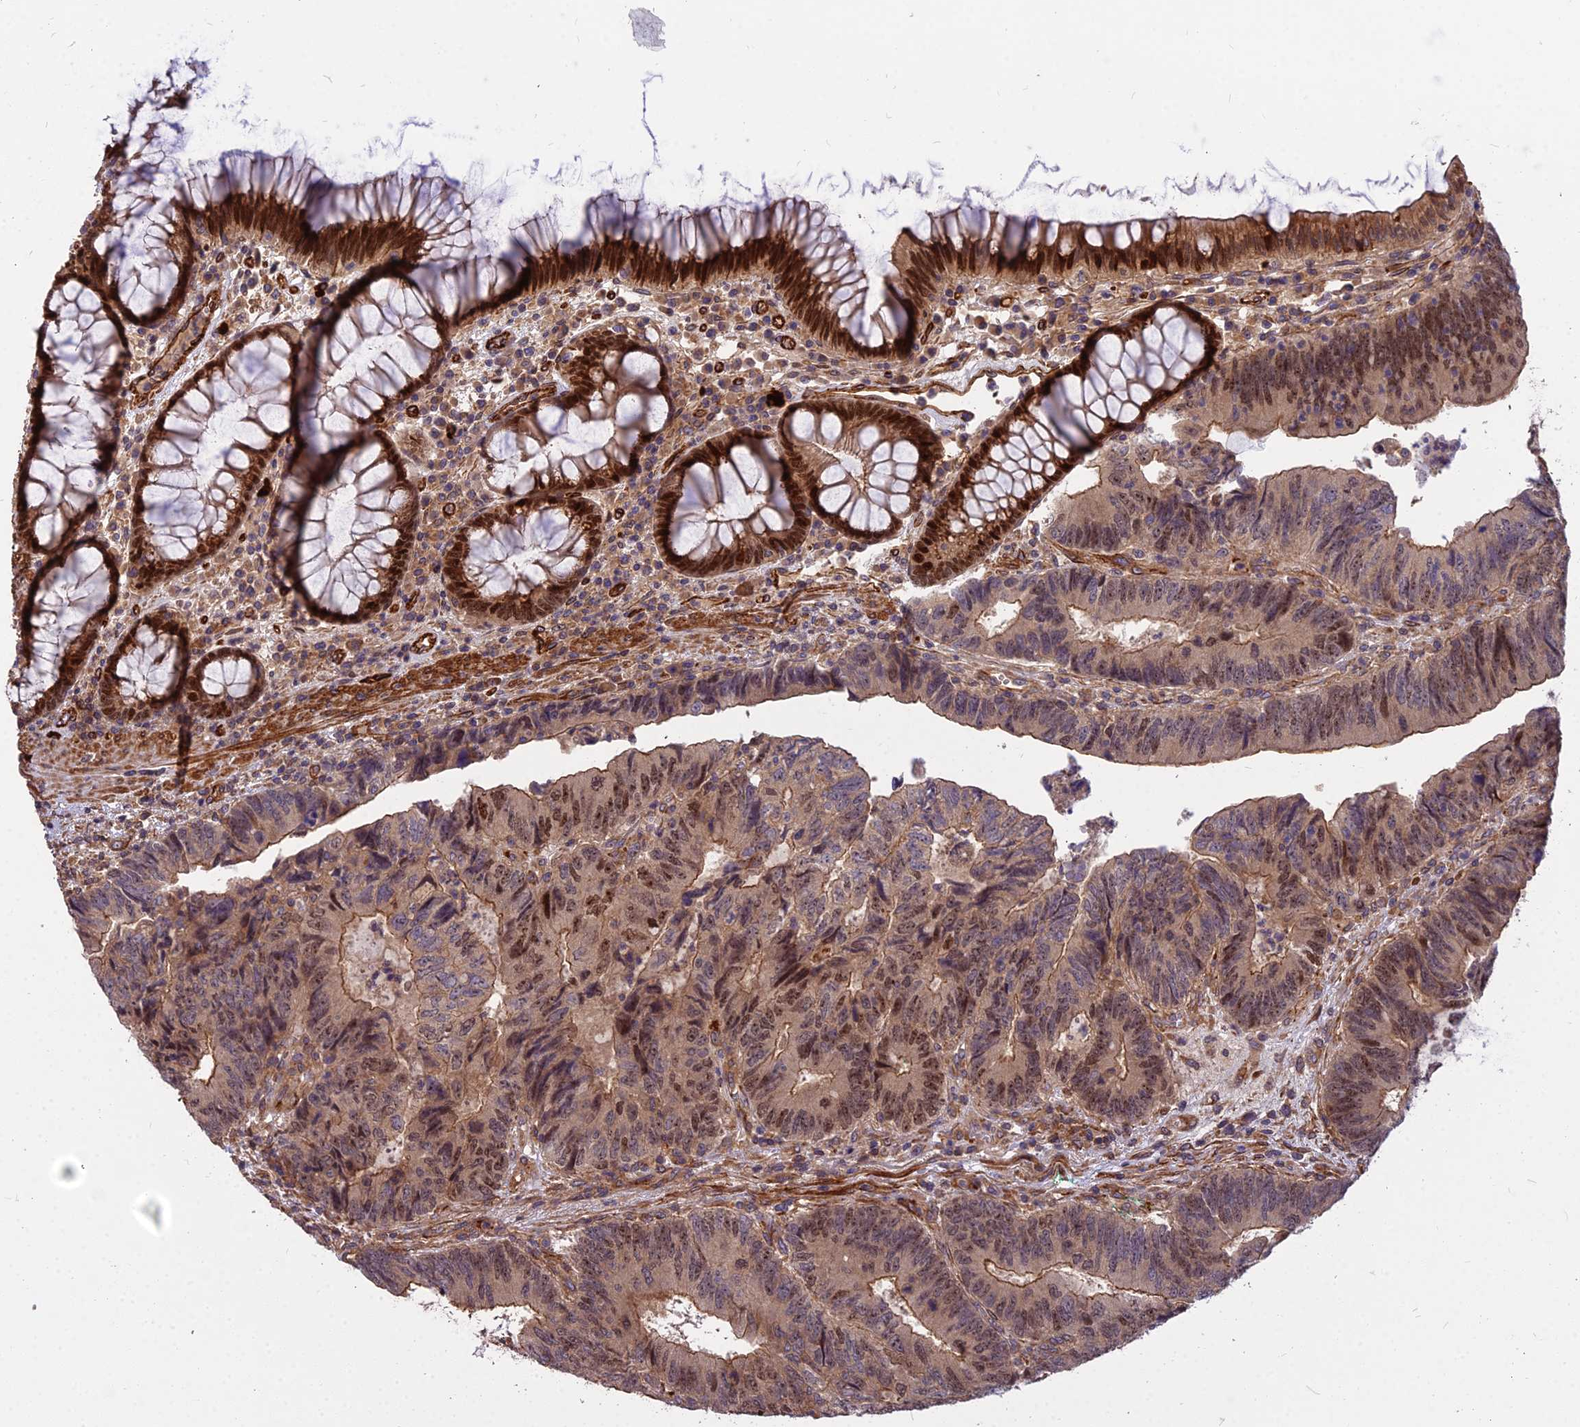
{"staining": {"intensity": "moderate", "quantity": "25%-75%", "location": "cytoplasmic/membranous,nuclear"}, "tissue": "colorectal cancer", "cell_type": "Tumor cells", "image_type": "cancer", "snomed": [{"axis": "morphology", "description": "Adenocarcinoma, NOS"}, {"axis": "topography", "description": "Colon"}], "caption": "Moderate cytoplasmic/membranous and nuclear expression is appreciated in approximately 25%-75% of tumor cells in adenocarcinoma (colorectal).", "gene": "TCEA3", "patient": {"sex": "female", "age": 67}}